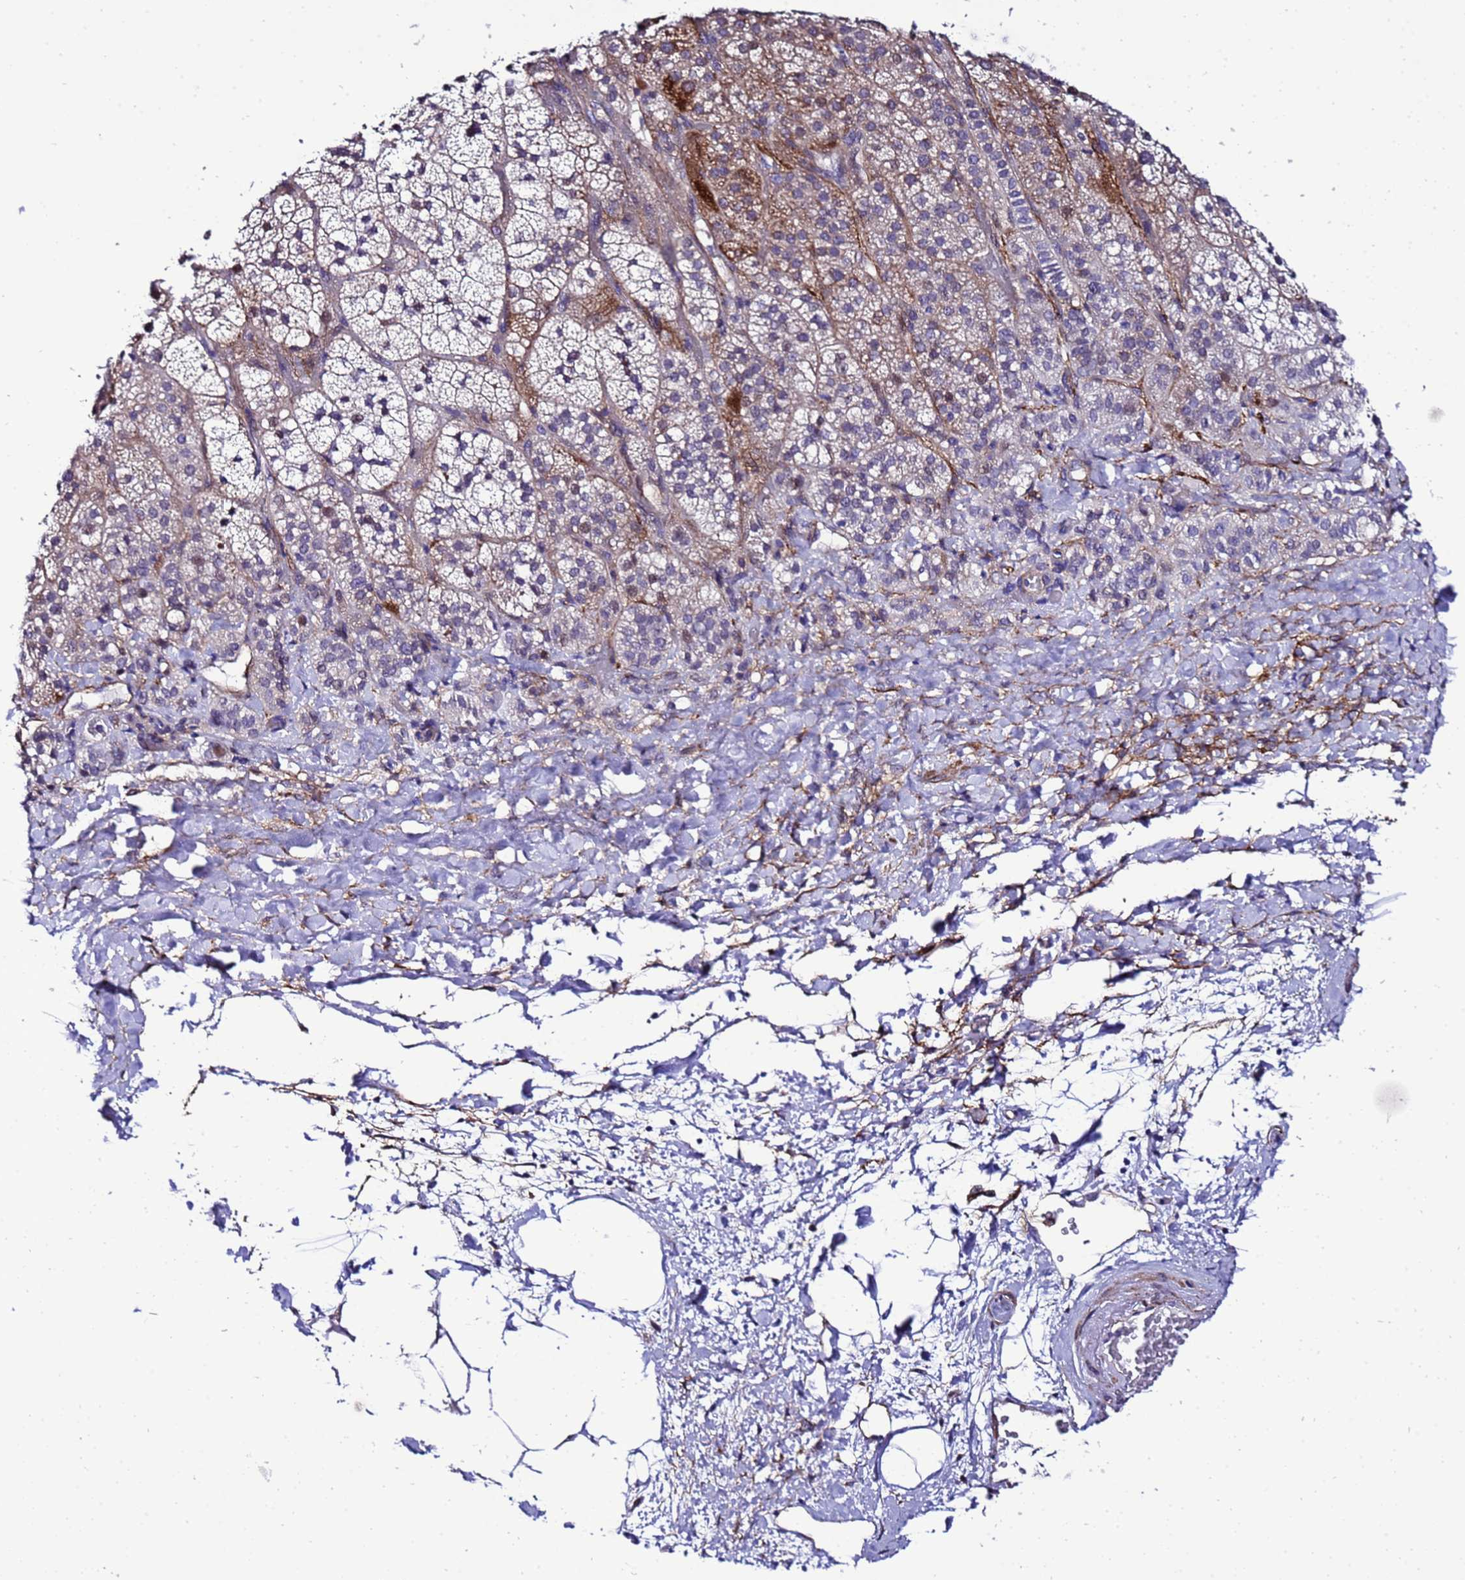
{"staining": {"intensity": "strong", "quantity": "25%-75%", "location": "cytoplasmic/membranous"}, "tissue": "adrenal gland", "cell_type": "Glandular cells", "image_type": "normal", "snomed": [{"axis": "morphology", "description": "Normal tissue, NOS"}, {"axis": "topography", "description": "Adrenal gland"}], "caption": "An IHC micrograph of benign tissue is shown. Protein staining in brown labels strong cytoplasmic/membranous positivity in adrenal gland within glandular cells. The staining is performed using DAB (3,3'-diaminobenzidine) brown chromogen to label protein expression. The nuclei are counter-stained blue using hematoxylin.", "gene": "GZF1", "patient": {"sex": "male", "age": 57}}